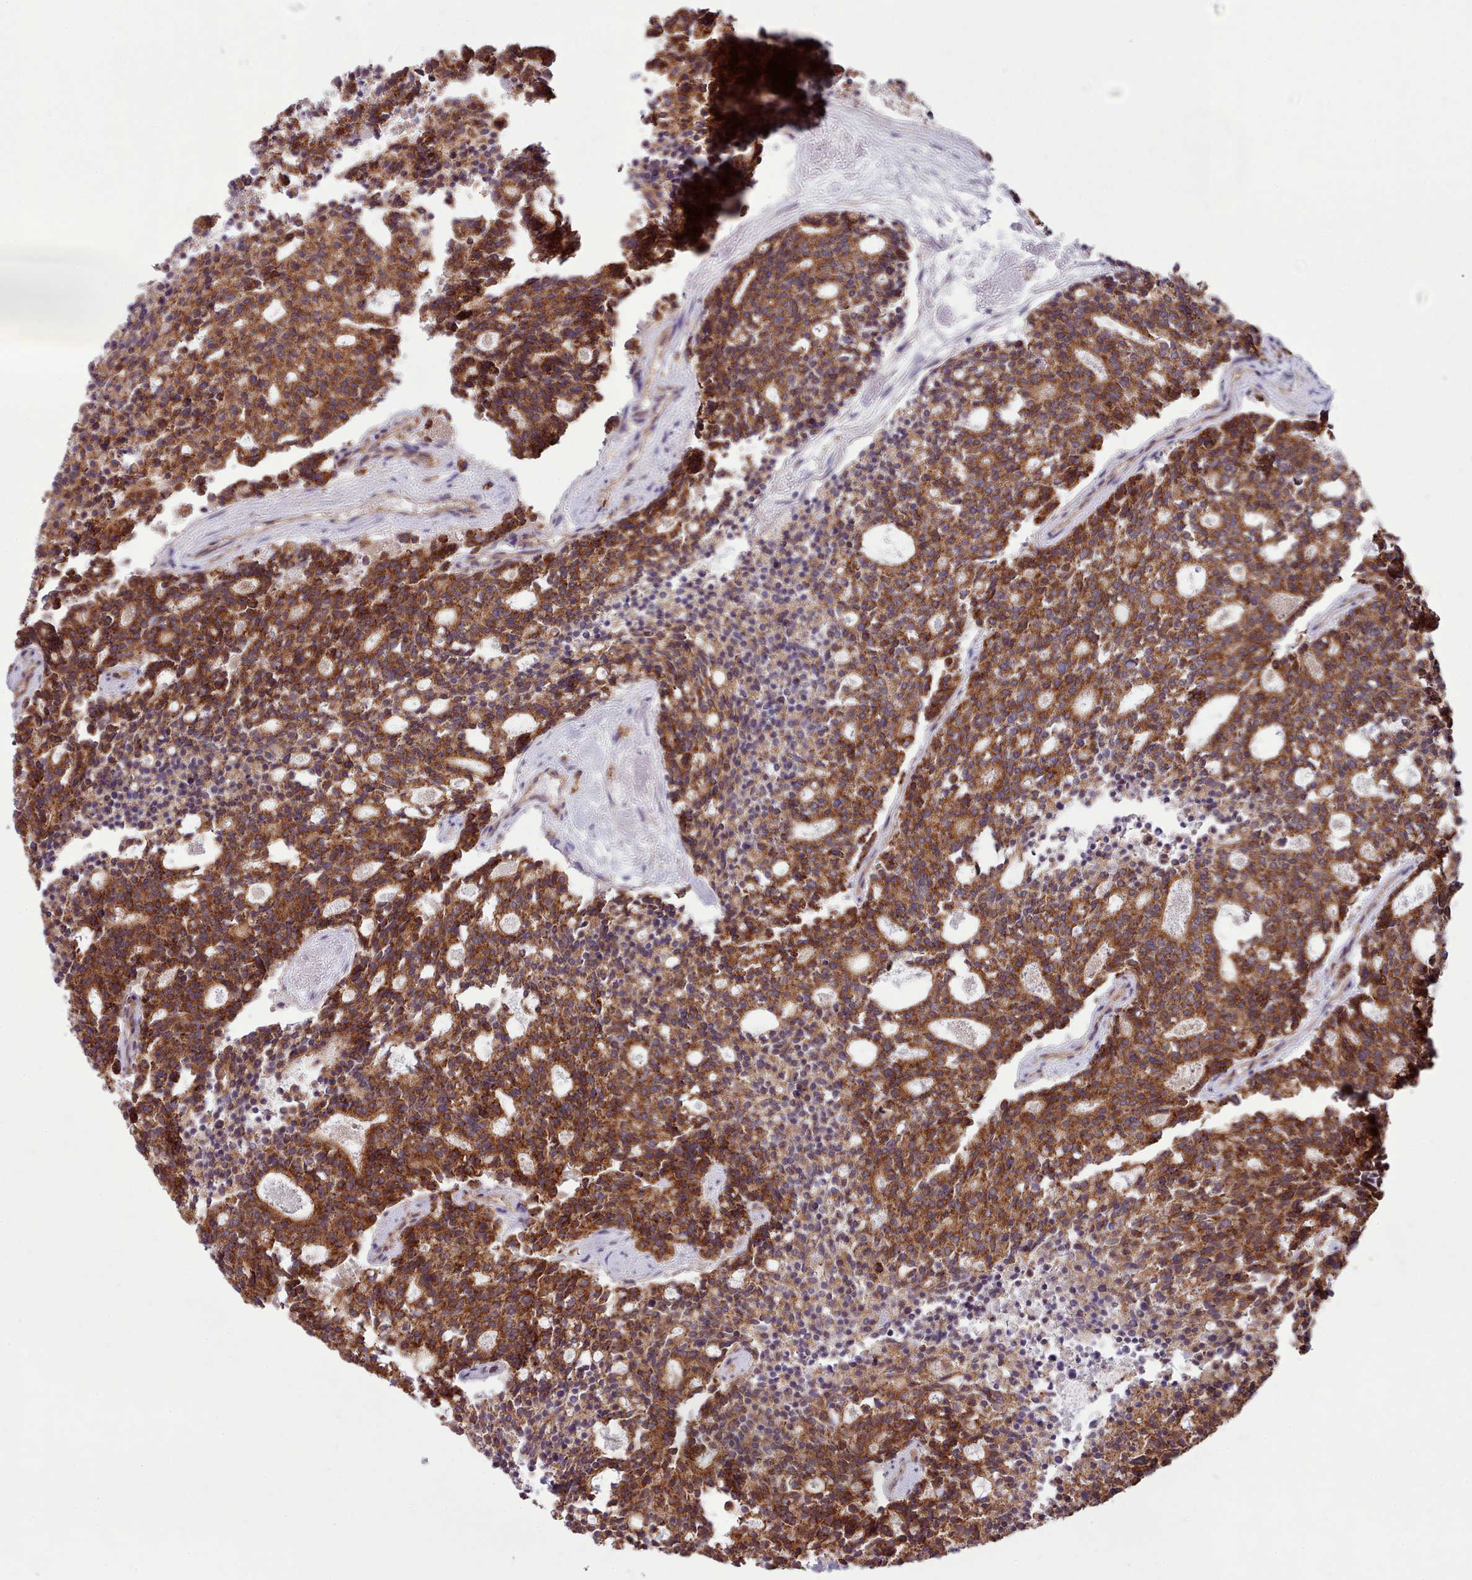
{"staining": {"intensity": "strong", "quantity": ">75%", "location": "cytoplasmic/membranous"}, "tissue": "carcinoid", "cell_type": "Tumor cells", "image_type": "cancer", "snomed": [{"axis": "morphology", "description": "Carcinoid, malignant, NOS"}, {"axis": "topography", "description": "Pancreas"}], "caption": "Carcinoid (malignant) stained with immunohistochemistry demonstrates strong cytoplasmic/membranous expression in approximately >75% of tumor cells.", "gene": "MRPL46", "patient": {"sex": "female", "age": 54}}